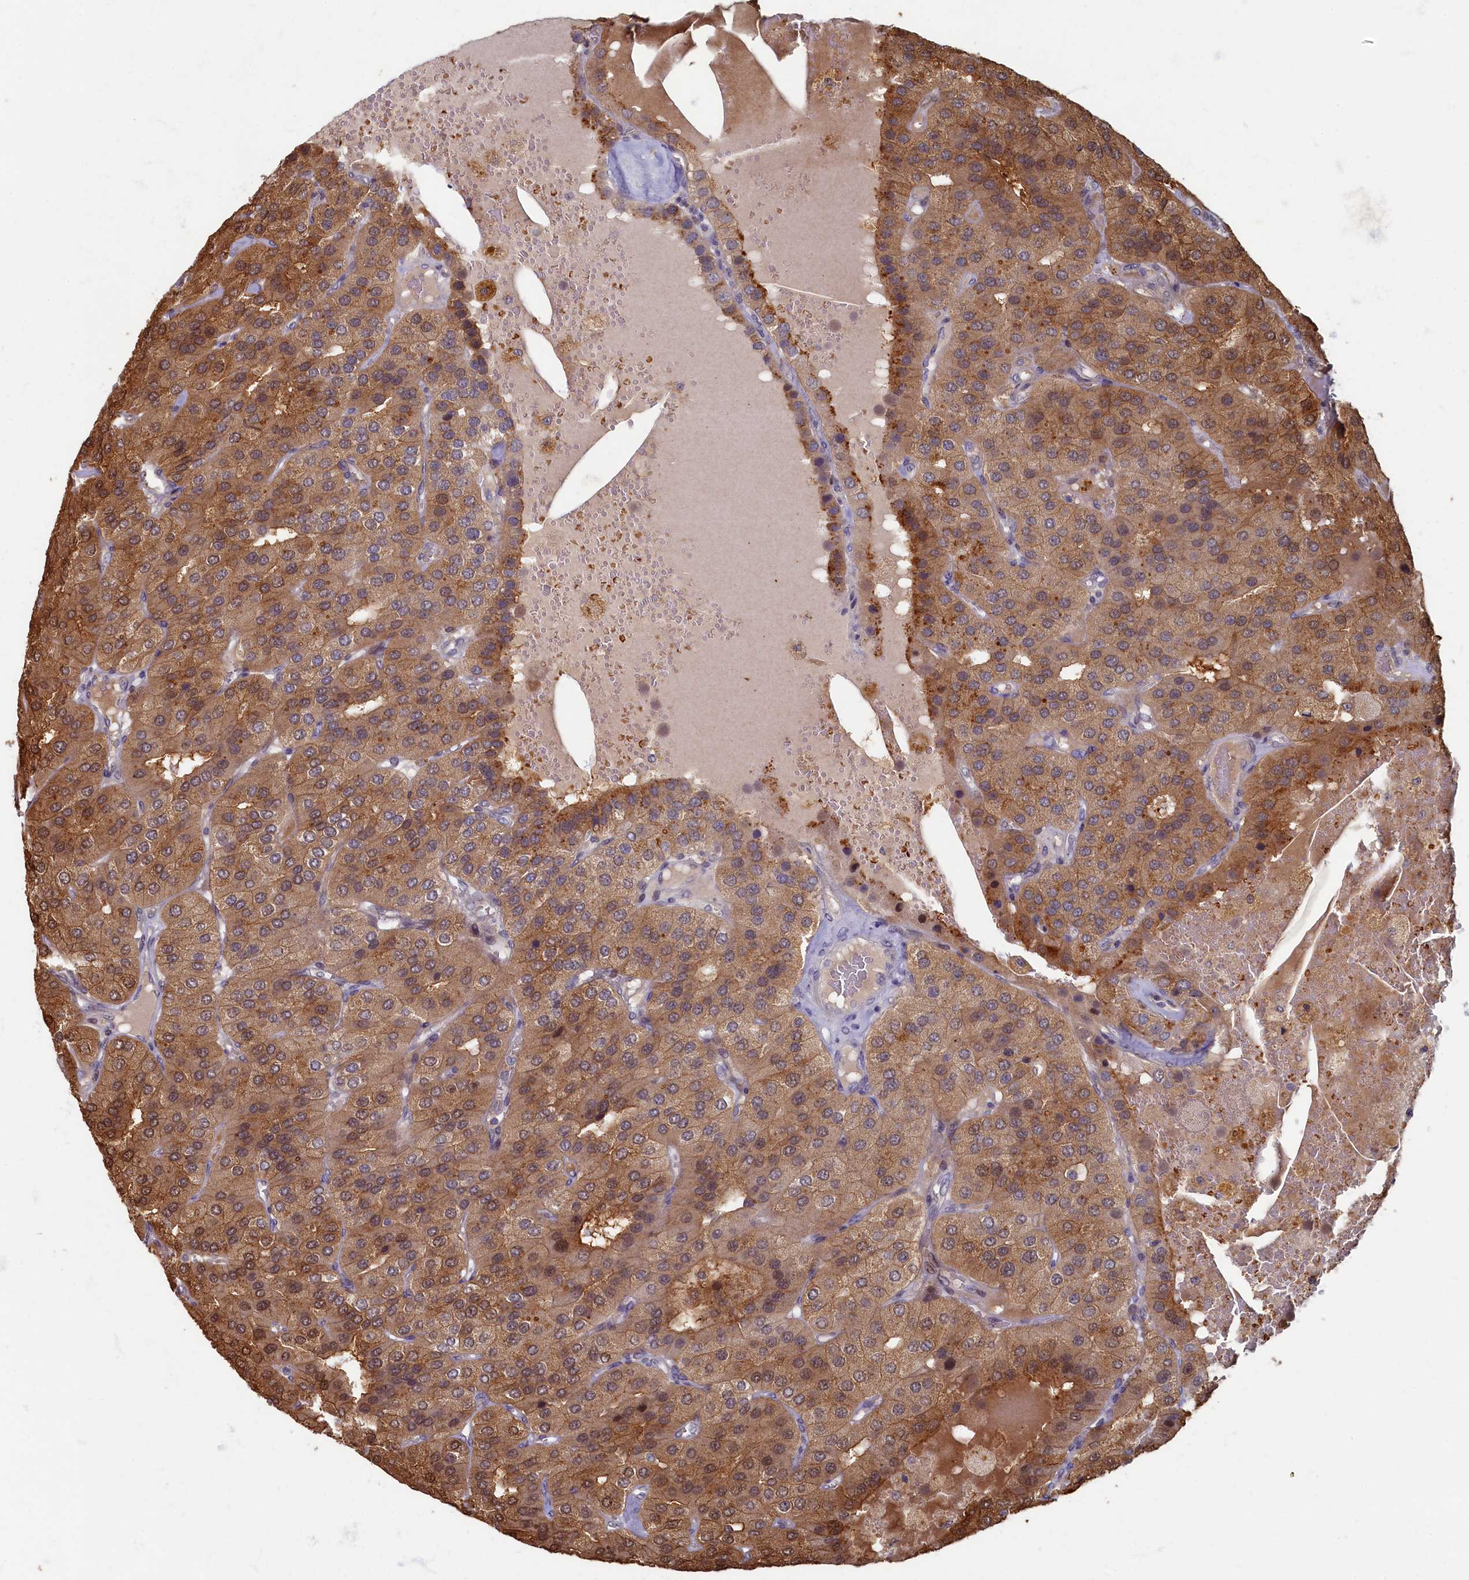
{"staining": {"intensity": "moderate", "quantity": ">75%", "location": "cytoplasmic/membranous,nuclear"}, "tissue": "parathyroid gland", "cell_type": "Glandular cells", "image_type": "normal", "snomed": [{"axis": "morphology", "description": "Normal tissue, NOS"}, {"axis": "morphology", "description": "Adenoma, NOS"}, {"axis": "topography", "description": "Parathyroid gland"}], "caption": "Immunohistochemical staining of normal parathyroid gland demonstrates >75% levels of moderate cytoplasmic/membranous,nuclear protein expression in approximately >75% of glandular cells.", "gene": "HUNK", "patient": {"sex": "female", "age": 86}}